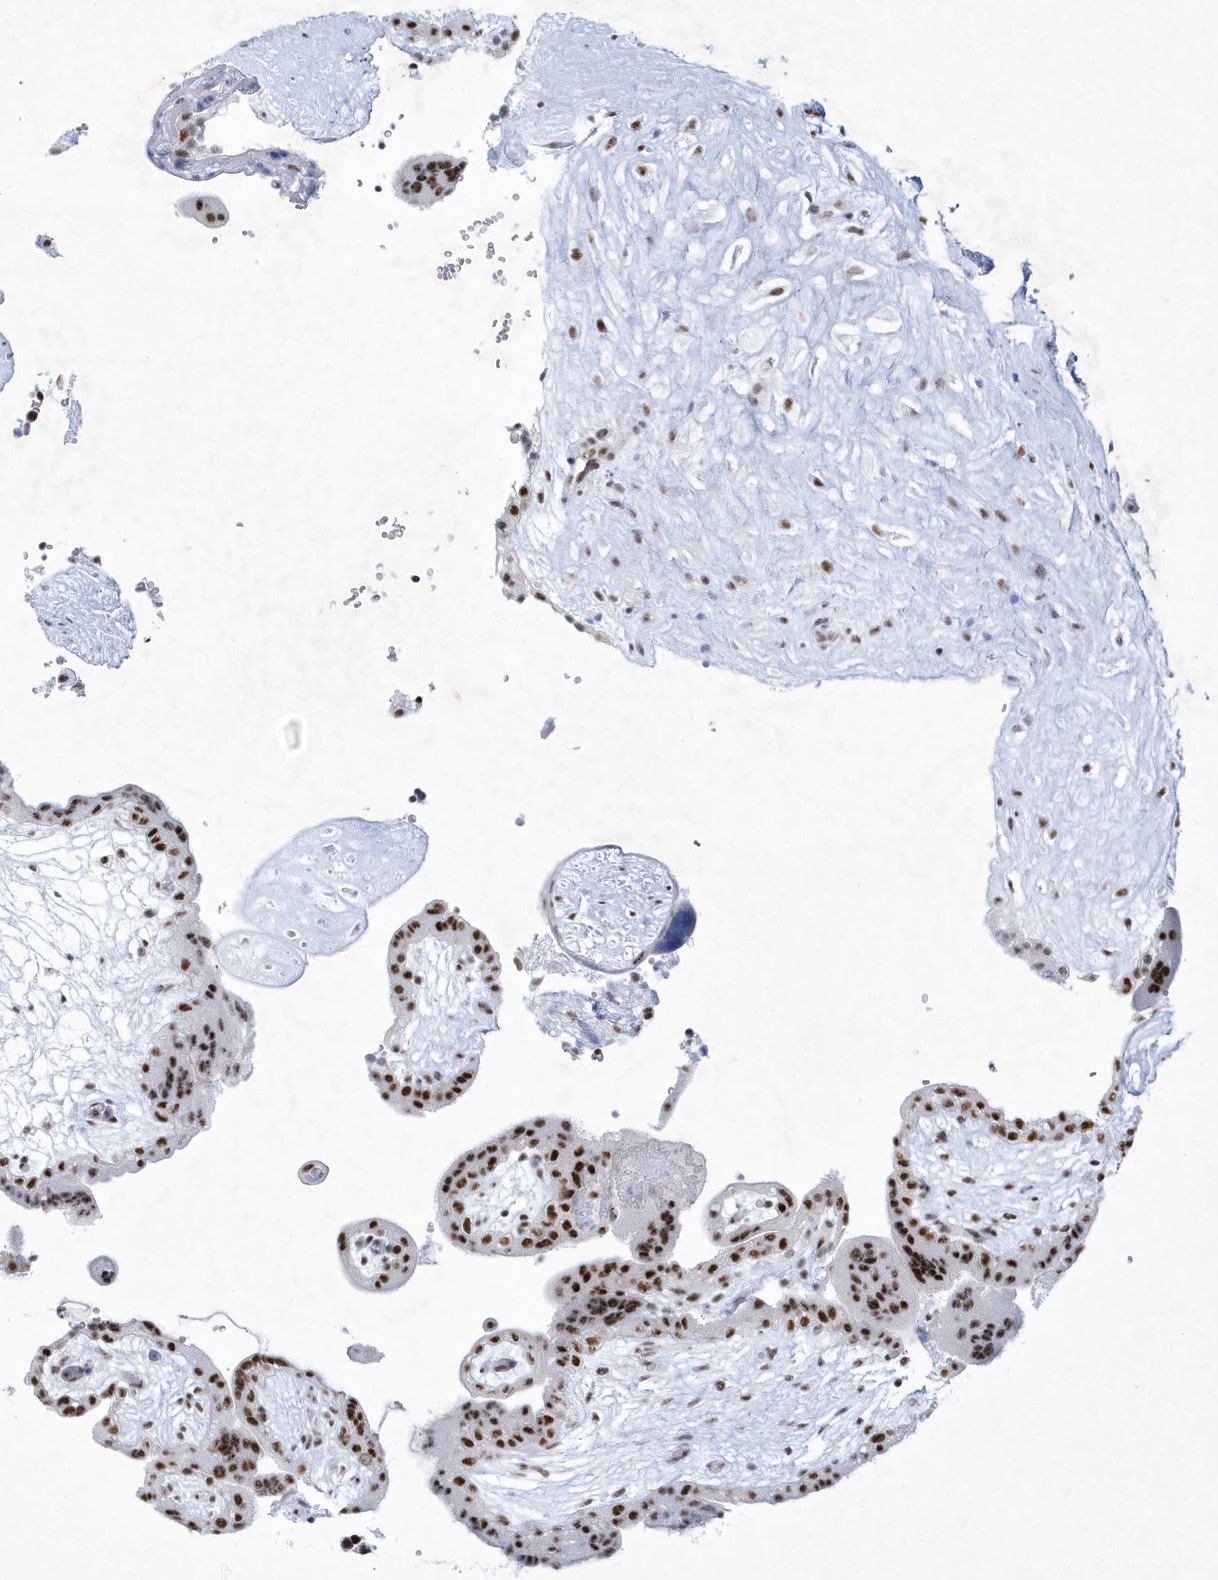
{"staining": {"intensity": "strong", "quantity": ">75%", "location": "nuclear"}, "tissue": "placenta", "cell_type": "Decidual cells", "image_type": "normal", "snomed": [{"axis": "morphology", "description": "Normal tissue, NOS"}, {"axis": "topography", "description": "Placenta"}], "caption": "Normal placenta reveals strong nuclear positivity in about >75% of decidual cells (brown staining indicates protein expression, while blue staining denotes nuclei)..", "gene": "DCLRE1A", "patient": {"sex": "female", "age": 18}}